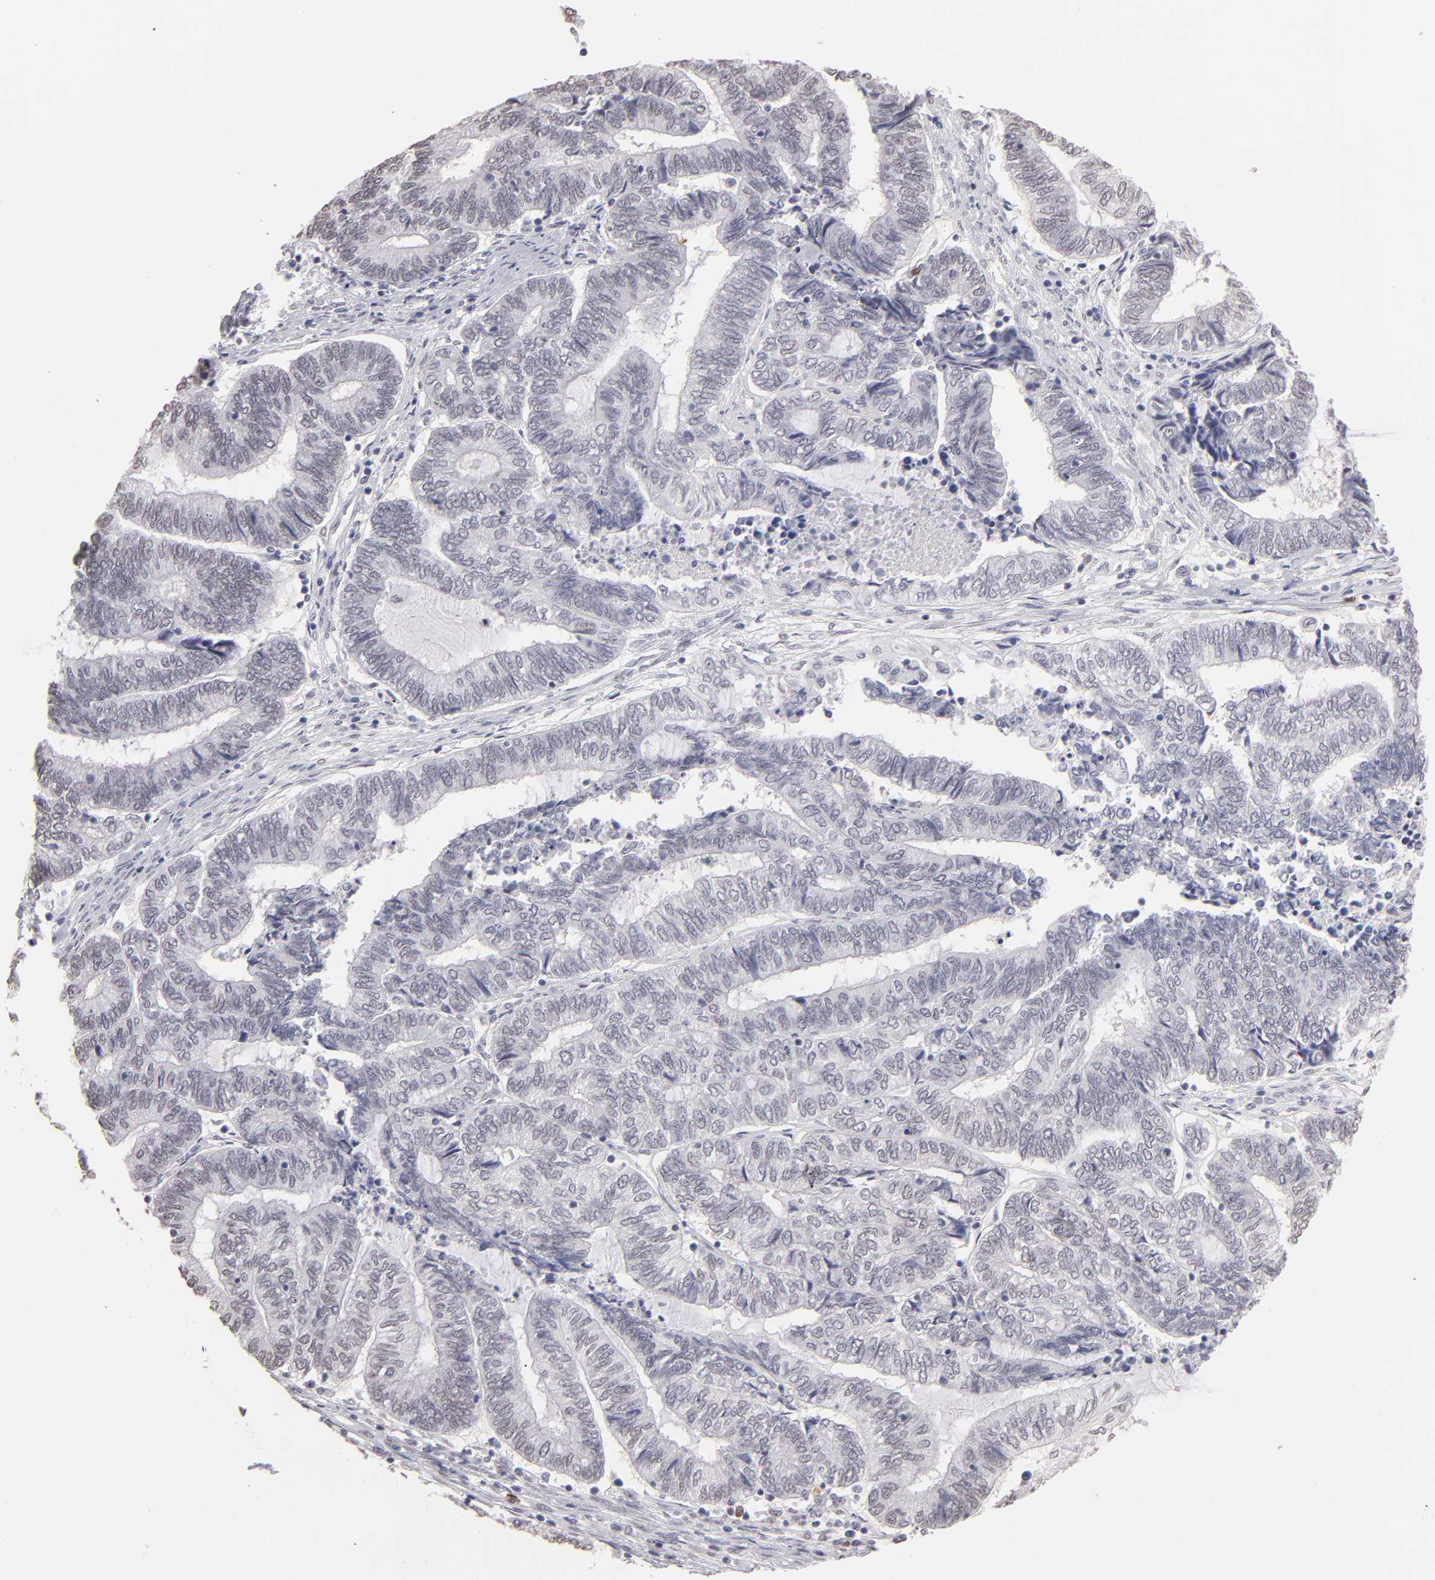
{"staining": {"intensity": "negative", "quantity": "none", "location": "none"}, "tissue": "endometrial cancer", "cell_type": "Tumor cells", "image_type": "cancer", "snomed": [{"axis": "morphology", "description": "Adenocarcinoma, NOS"}, {"axis": "topography", "description": "Uterus"}, {"axis": "topography", "description": "Endometrium"}], "caption": "Tumor cells show no significant staining in endometrial adenocarcinoma.", "gene": "MGAM", "patient": {"sex": "female", "age": 70}}